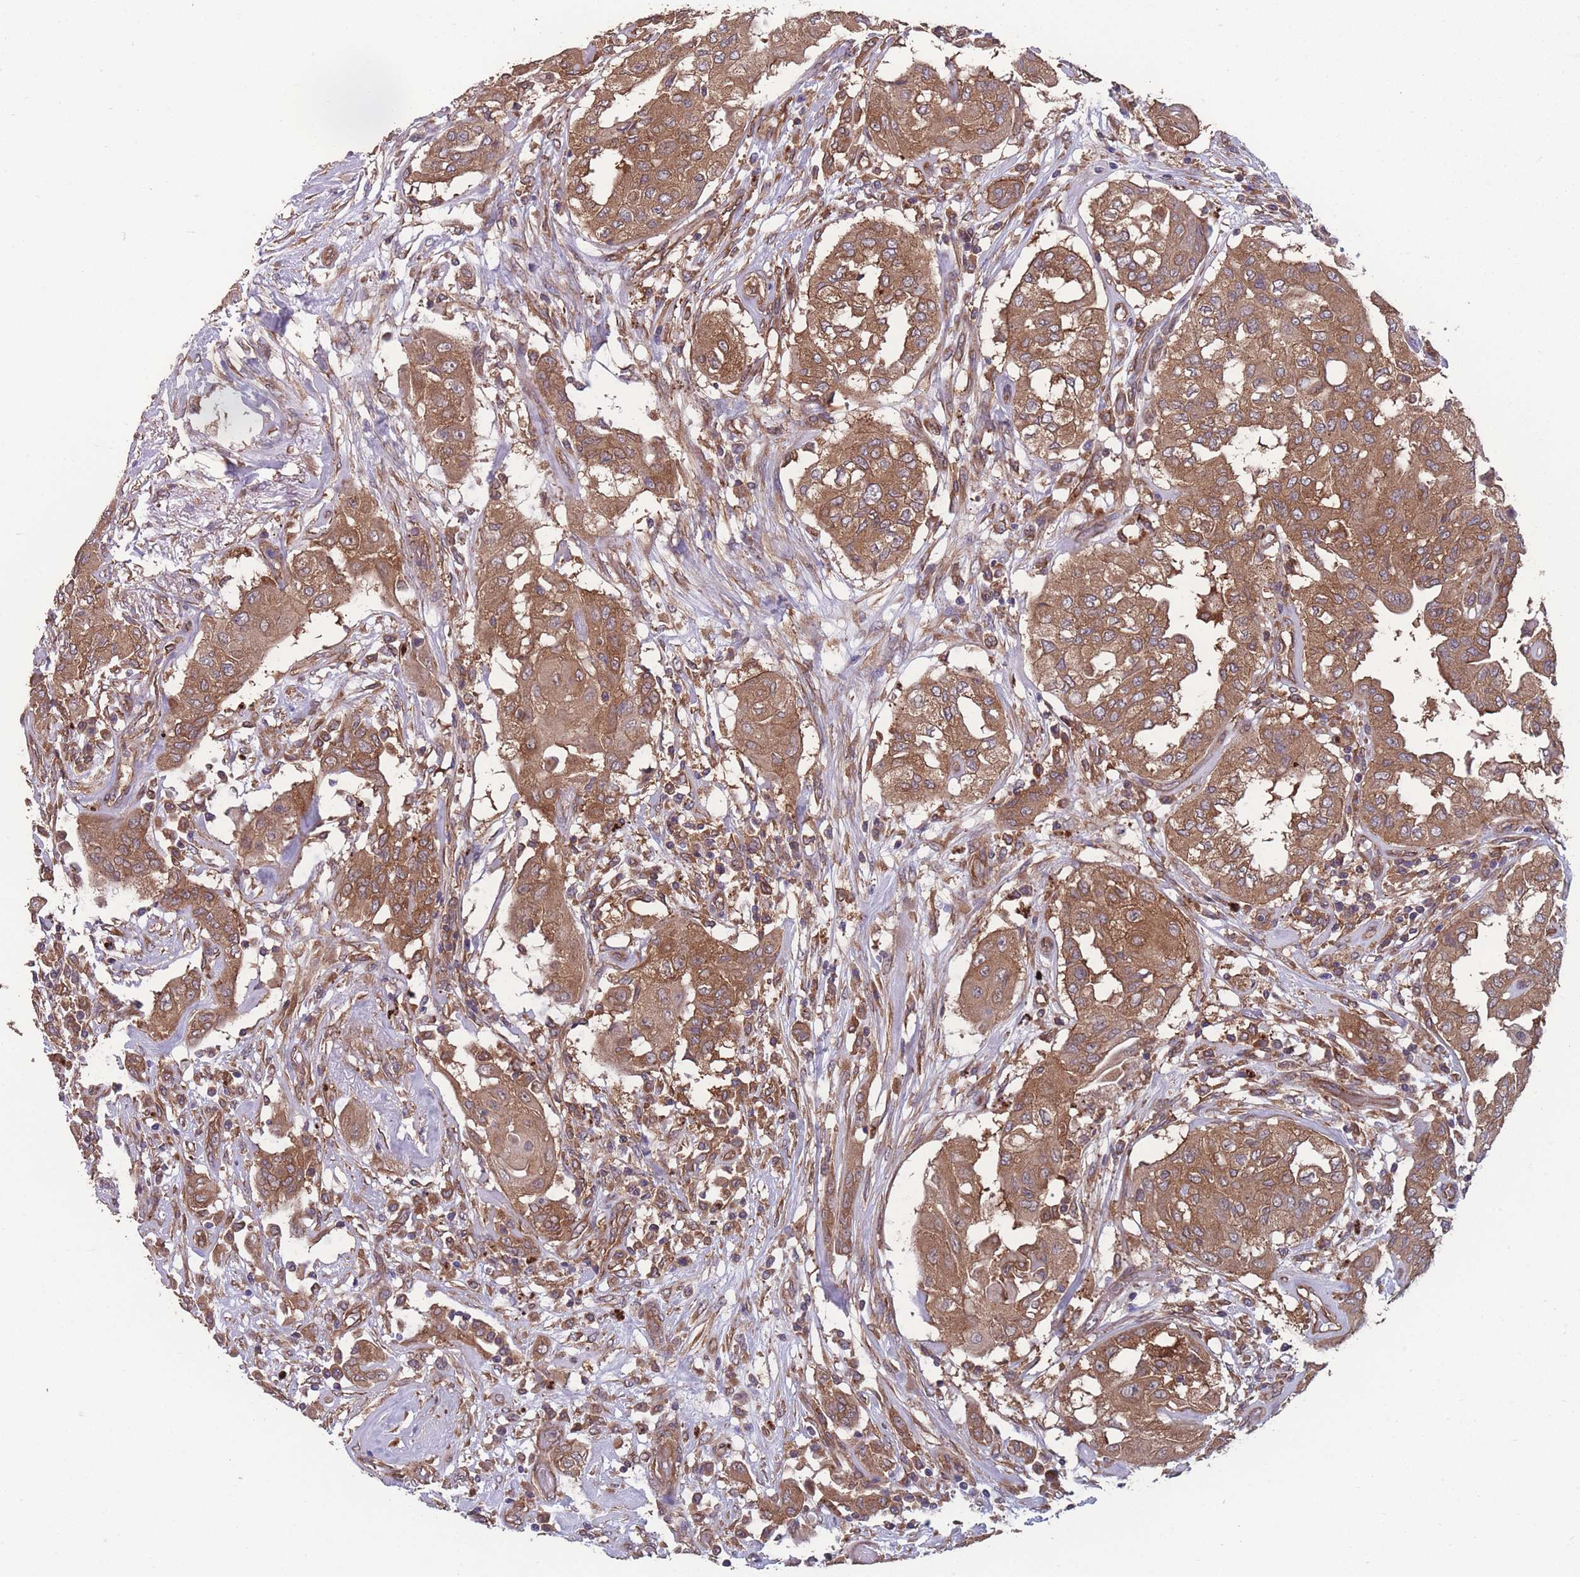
{"staining": {"intensity": "moderate", "quantity": ">75%", "location": "cytoplasmic/membranous"}, "tissue": "thyroid cancer", "cell_type": "Tumor cells", "image_type": "cancer", "snomed": [{"axis": "morphology", "description": "Papillary adenocarcinoma, NOS"}, {"axis": "topography", "description": "Thyroid gland"}], "caption": "Thyroid papillary adenocarcinoma stained for a protein (brown) reveals moderate cytoplasmic/membranous positive expression in approximately >75% of tumor cells.", "gene": "ZPR1", "patient": {"sex": "female", "age": 59}}